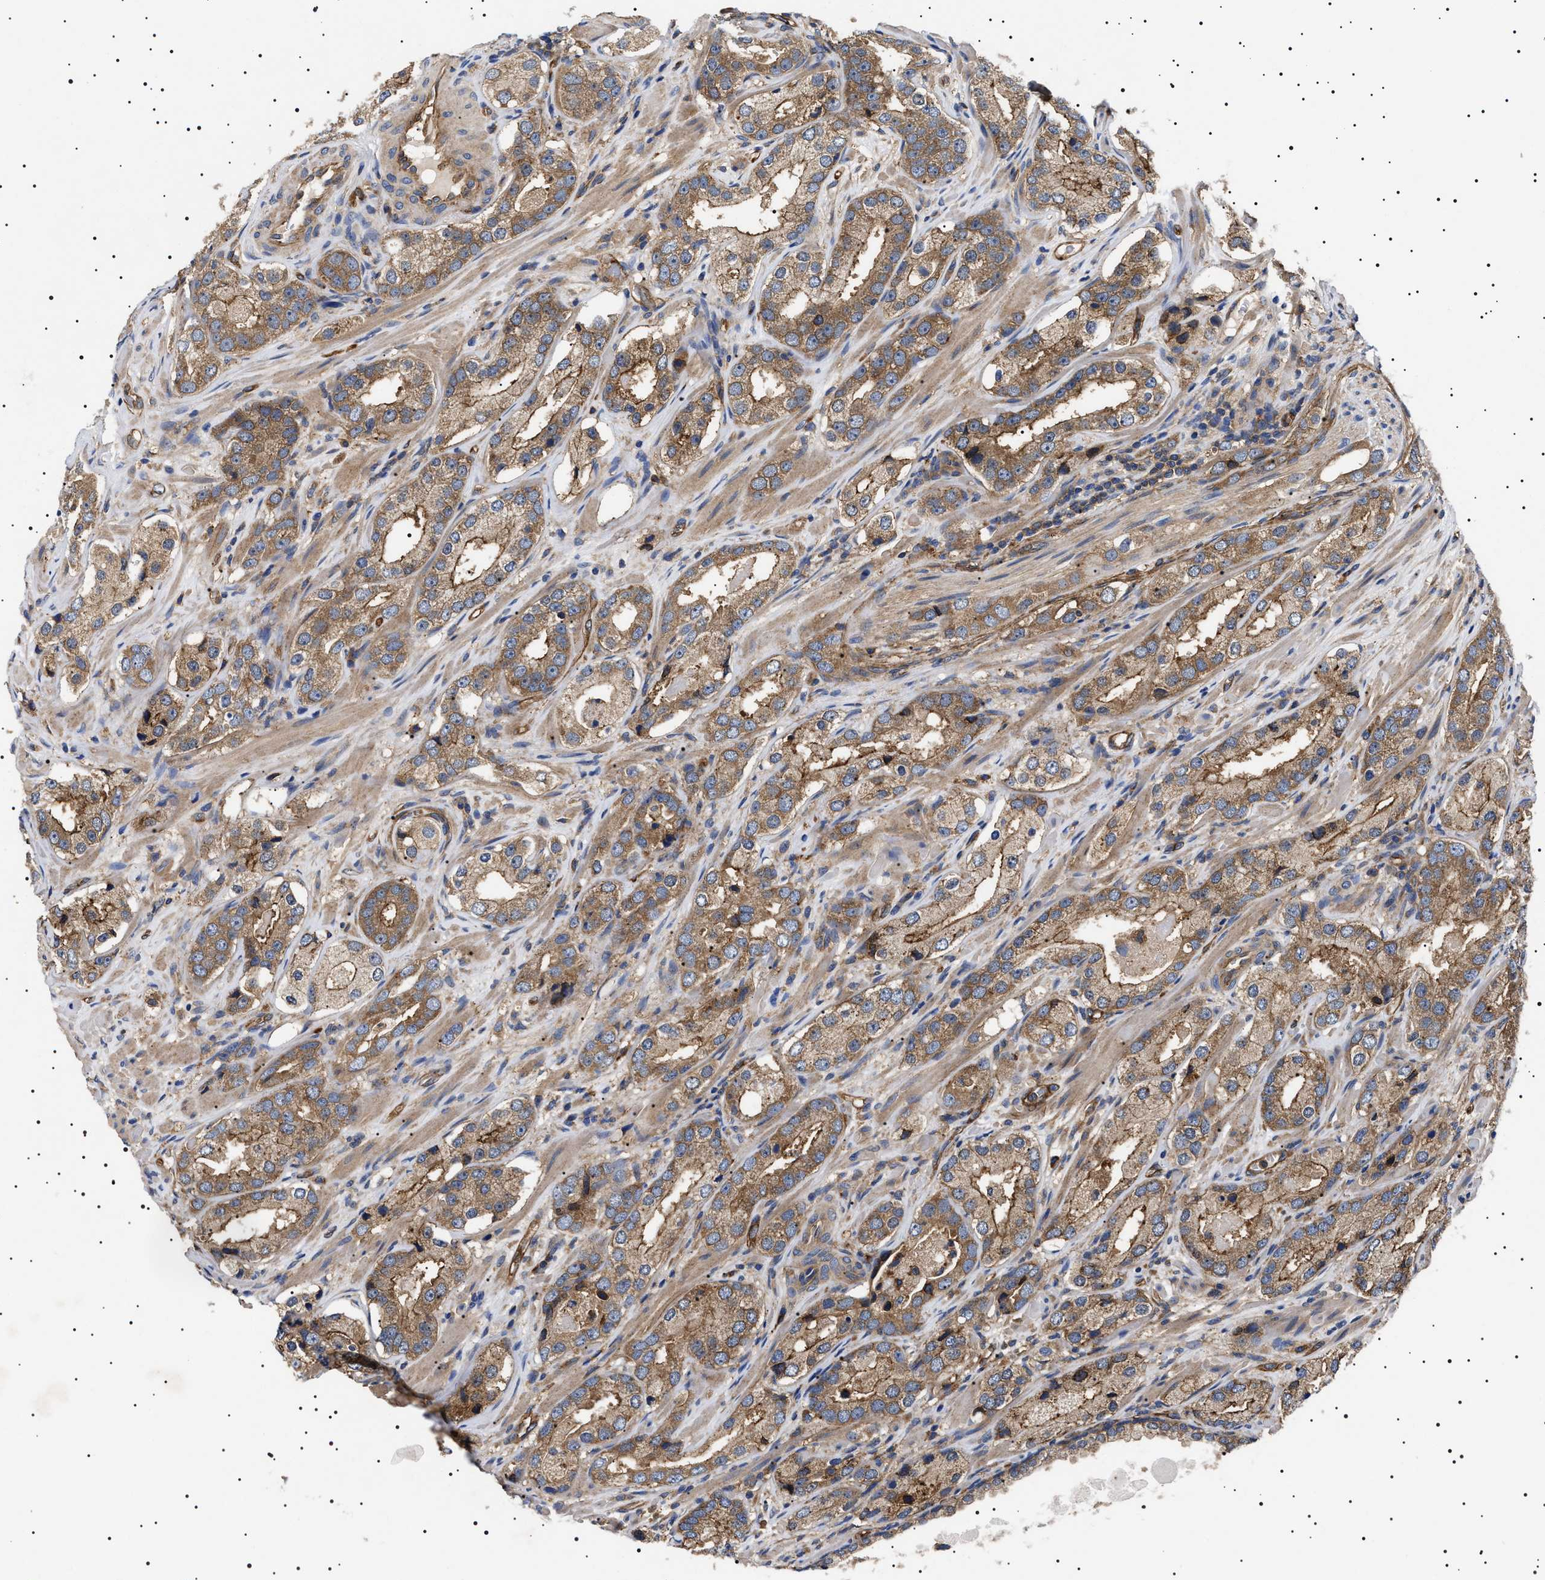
{"staining": {"intensity": "moderate", "quantity": ">75%", "location": "cytoplasmic/membranous"}, "tissue": "prostate cancer", "cell_type": "Tumor cells", "image_type": "cancer", "snomed": [{"axis": "morphology", "description": "Adenocarcinoma, High grade"}, {"axis": "topography", "description": "Prostate"}], "caption": "Immunohistochemistry (IHC) micrograph of neoplastic tissue: human prostate high-grade adenocarcinoma stained using immunohistochemistry reveals medium levels of moderate protein expression localized specifically in the cytoplasmic/membranous of tumor cells, appearing as a cytoplasmic/membranous brown color.", "gene": "TPP2", "patient": {"sex": "male", "age": 63}}